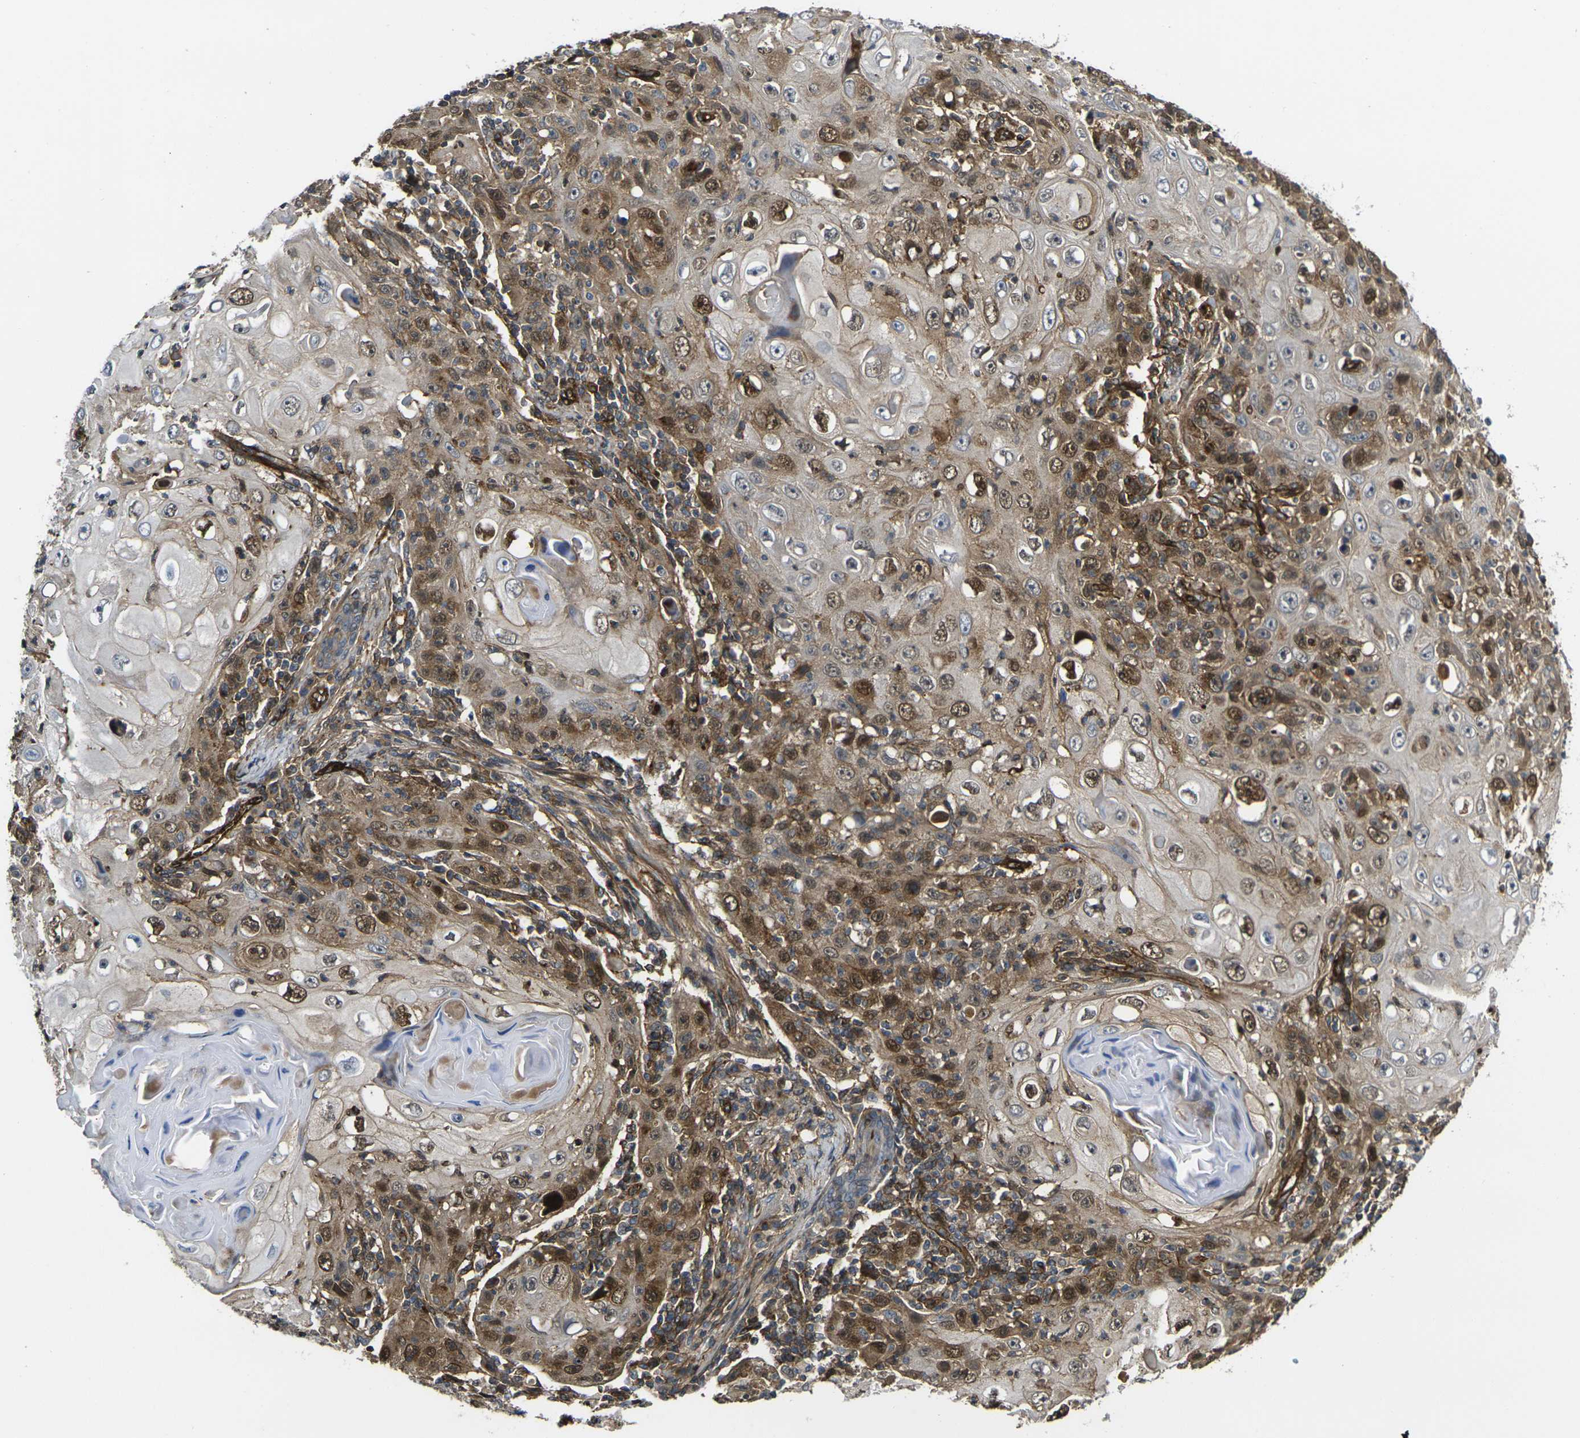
{"staining": {"intensity": "moderate", "quantity": ">75%", "location": "cytoplasmic/membranous,nuclear"}, "tissue": "skin cancer", "cell_type": "Tumor cells", "image_type": "cancer", "snomed": [{"axis": "morphology", "description": "Squamous cell carcinoma, NOS"}, {"axis": "topography", "description": "Skin"}], "caption": "Immunohistochemical staining of skin cancer exhibits medium levels of moderate cytoplasmic/membranous and nuclear protein expression in approximately >75% of tumor cells.", "gene": "ECE1", "patient": {"sex": "female", "age": 88}}